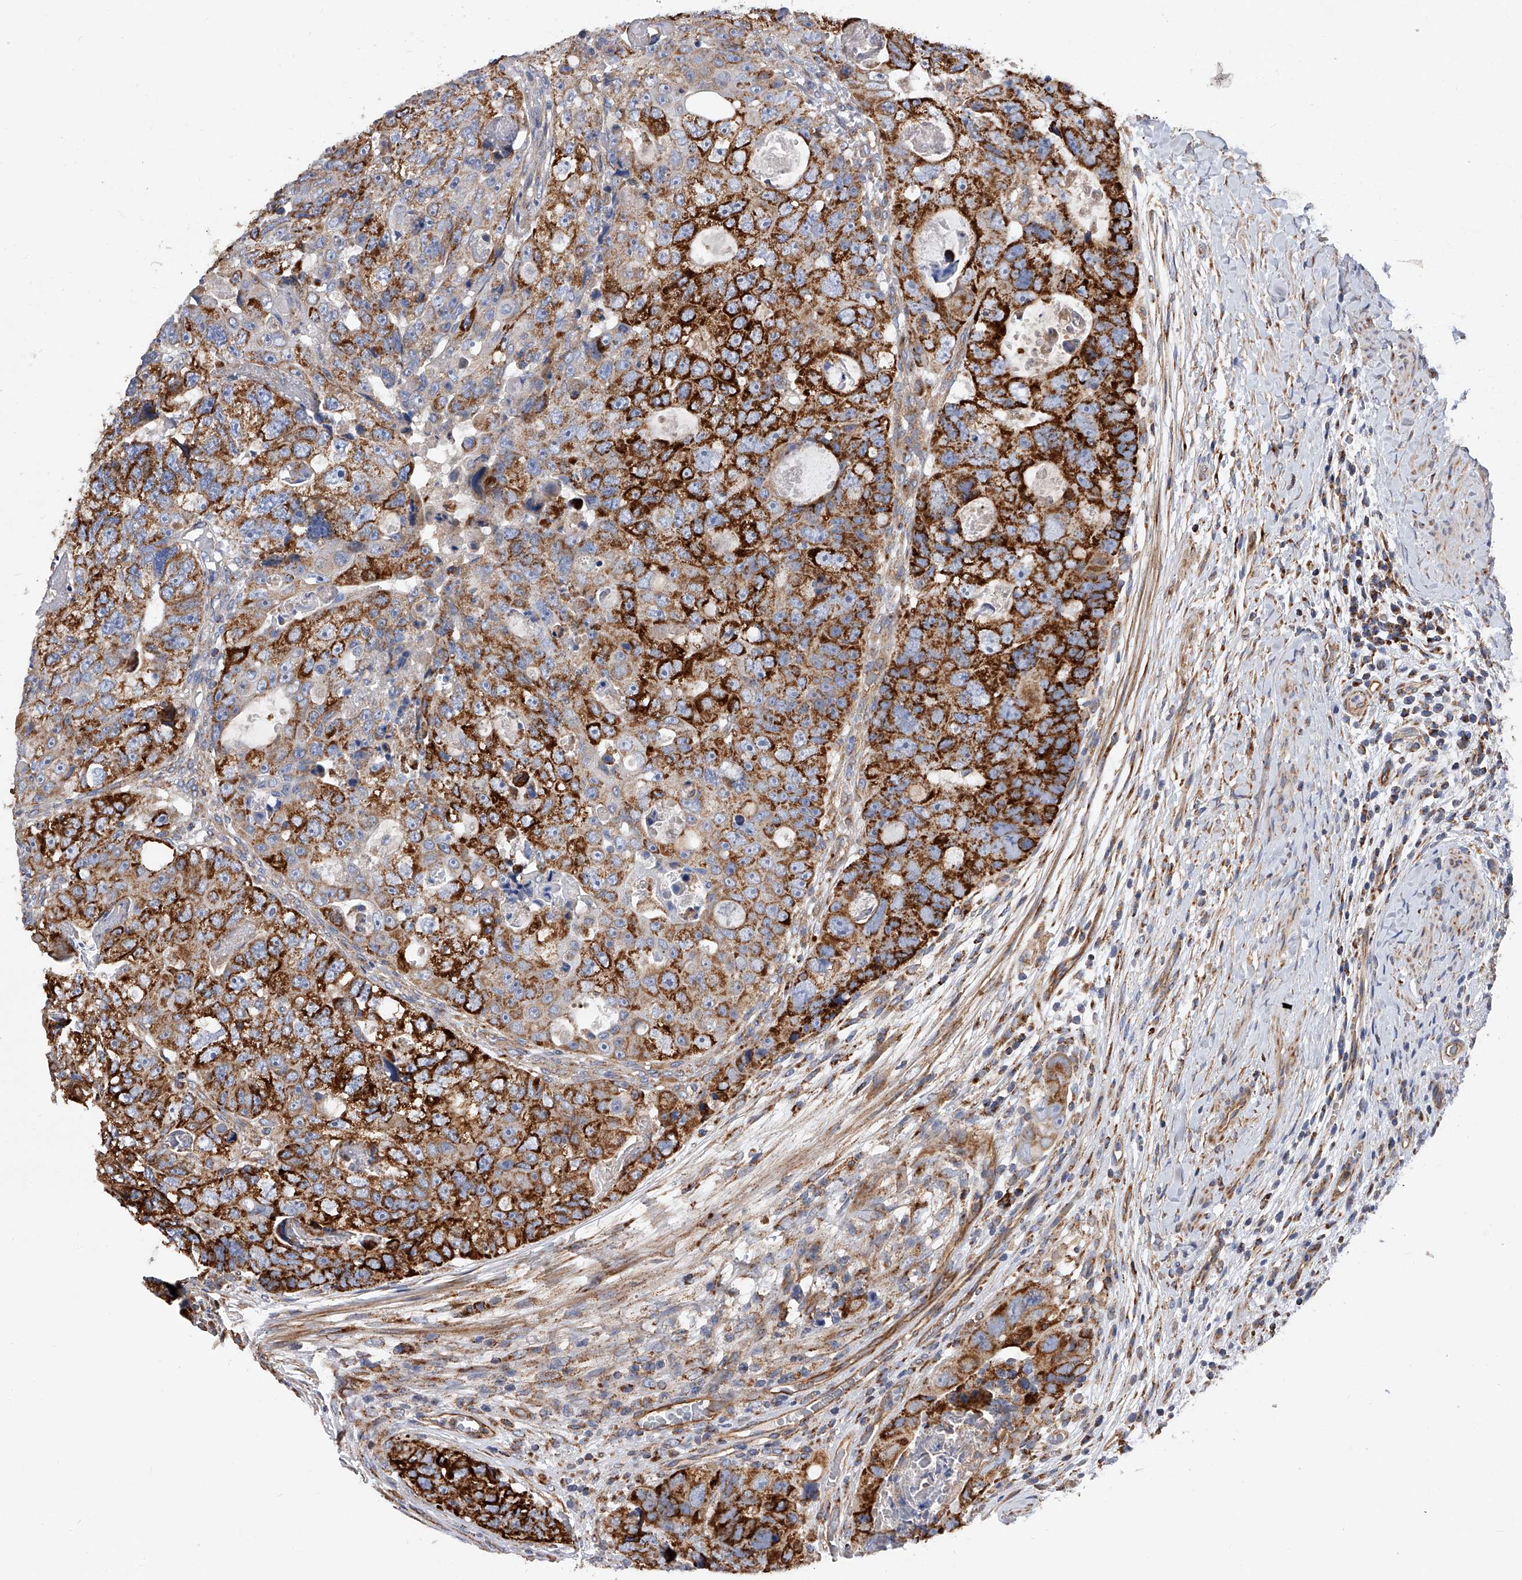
{"staining": {"intensity": "strong", "quantity": ">75%", "location": "cytoplasmic/membranous"}, "tissue": "colorectal cancer", "cell_type": "Tumor cells", "image_type": "cancer", "snomed": [{"axis": "morphology", "description": "Adenocarcinoma, NOS"}, {"axis": "topography", "description": "Rectum"}], "caption": "Immunohistochemistry histopathology image of neoplastic tissue: colorectal cancer stained using IHC displays high levels of strong protein expression localized specifically in the cytoplasmic/membranous of tumor cells, appearing as a cytoplasmic/membranous brown color.", "gene": "PDSS2", "patient": {"sex": "male", "age": 59}}